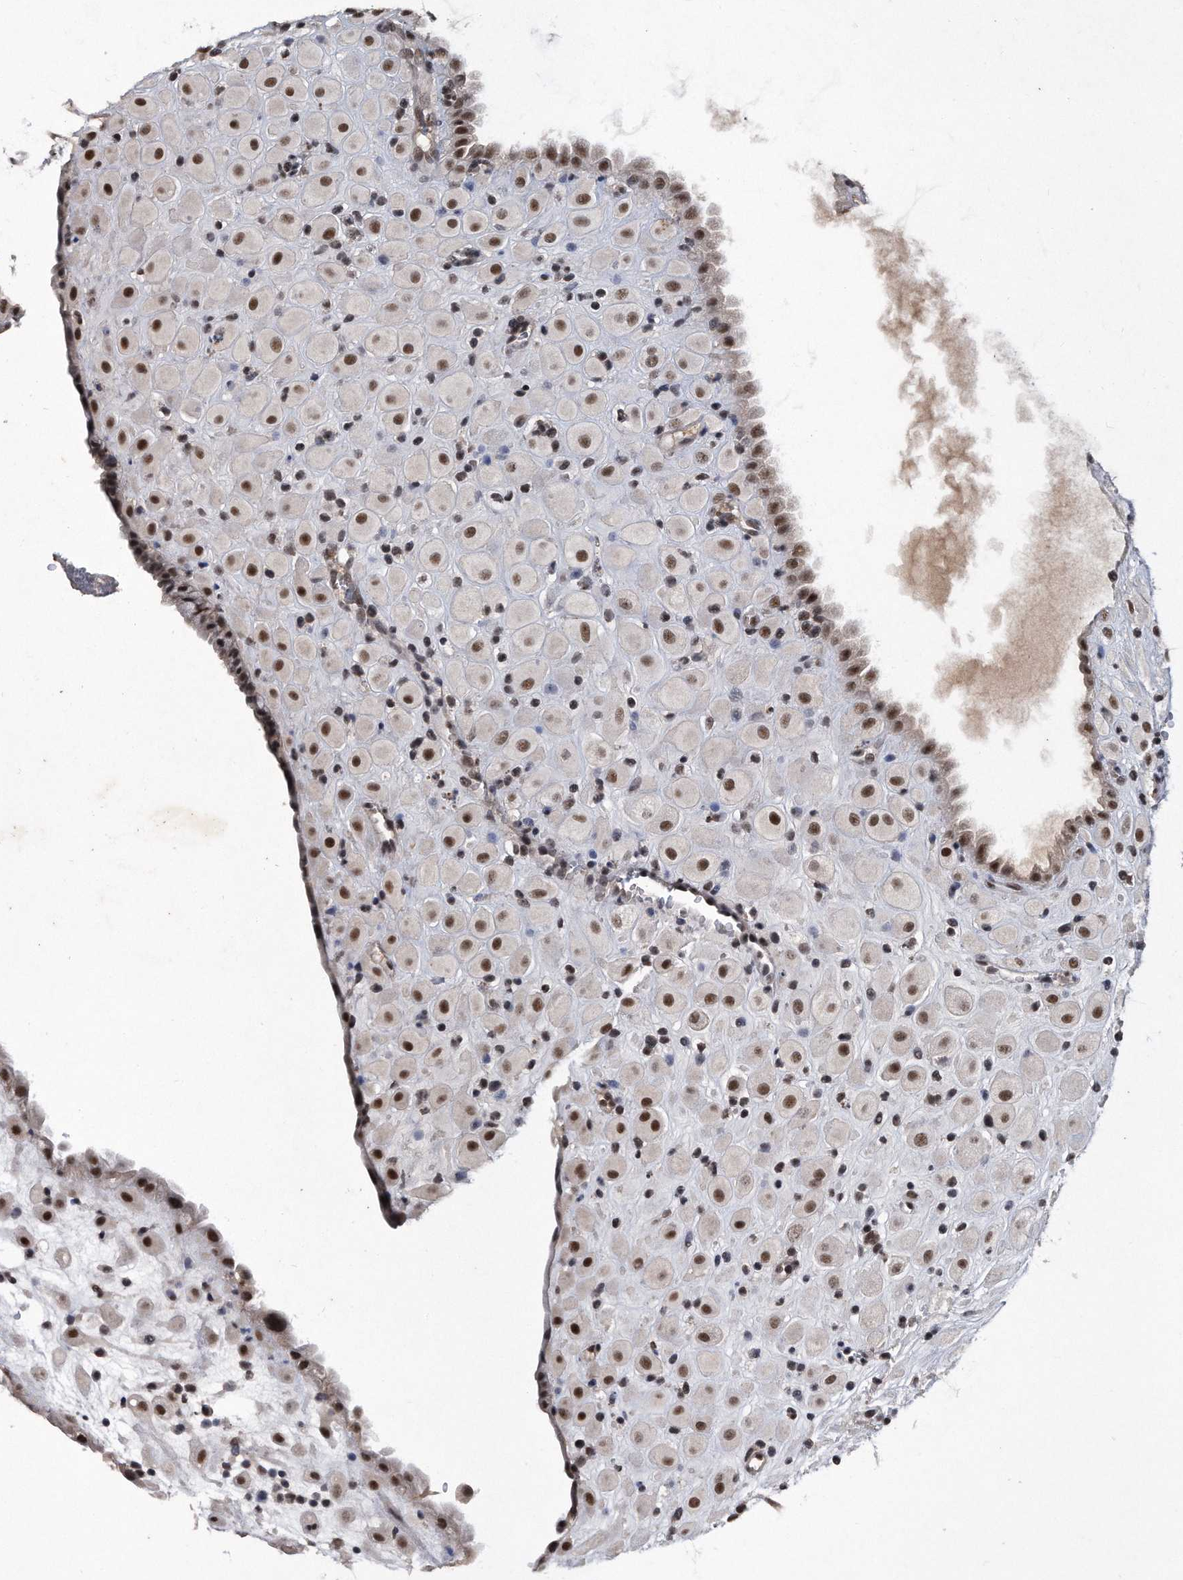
{"staining": {"intensity": "moderate", "quantity": ">75%", "location": "nuclear"}, "tissue": "placenta", "cell_type": "Decidual cells", "image_type": "normal", "snomed": [{"axis": "morphology", "description": "Normal tissue, NOS"}, {"axis": "topography", "description": "Placenta"}], "caption": "Unremarkable placenta exhibits moderate nuclear positivity in about >75% of decidual cells.", "gene": "VIRMA", "patient": {"sex": "female", "age": 35}}